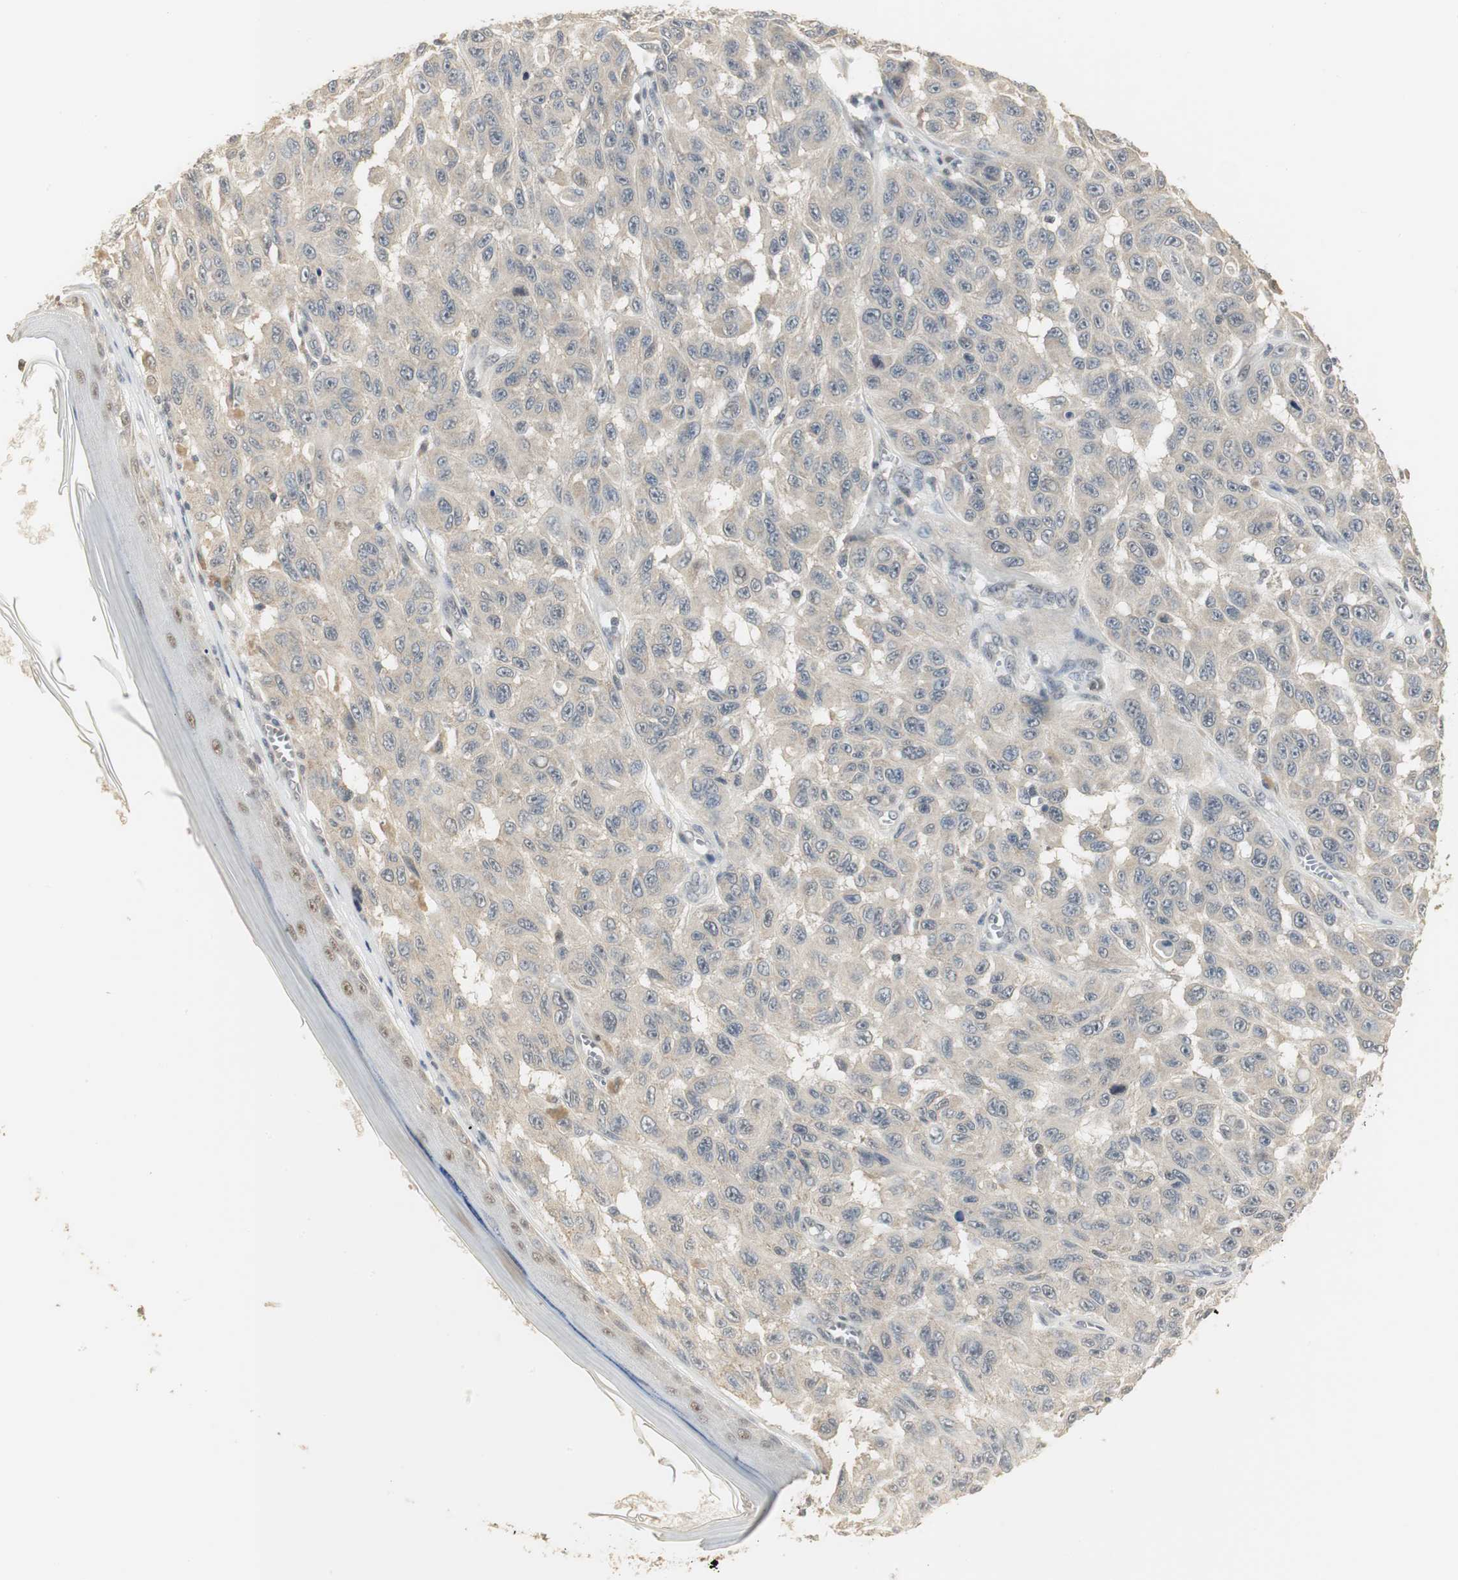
{"staining": {"intensity": "weak", "quantity": ">75%", "location": "cytoplasmic/membranous"}, "tissue": "melanoma", "cell_type": "Tumor cells", "image_type": "cancer", "snomed": [{"axis": "morphology", "description": "Malignant melanoma, NOS"}, {"axis": "topography", "description": "Skin"}], "caption": "Immunohistochemical staining of malignant melanoma reveals low levels of weak cytoplasmic/membranous staining in about >75% of tumor cells.", "gene": "ELOA", "patient": {"sex": "male", "age": 30}}